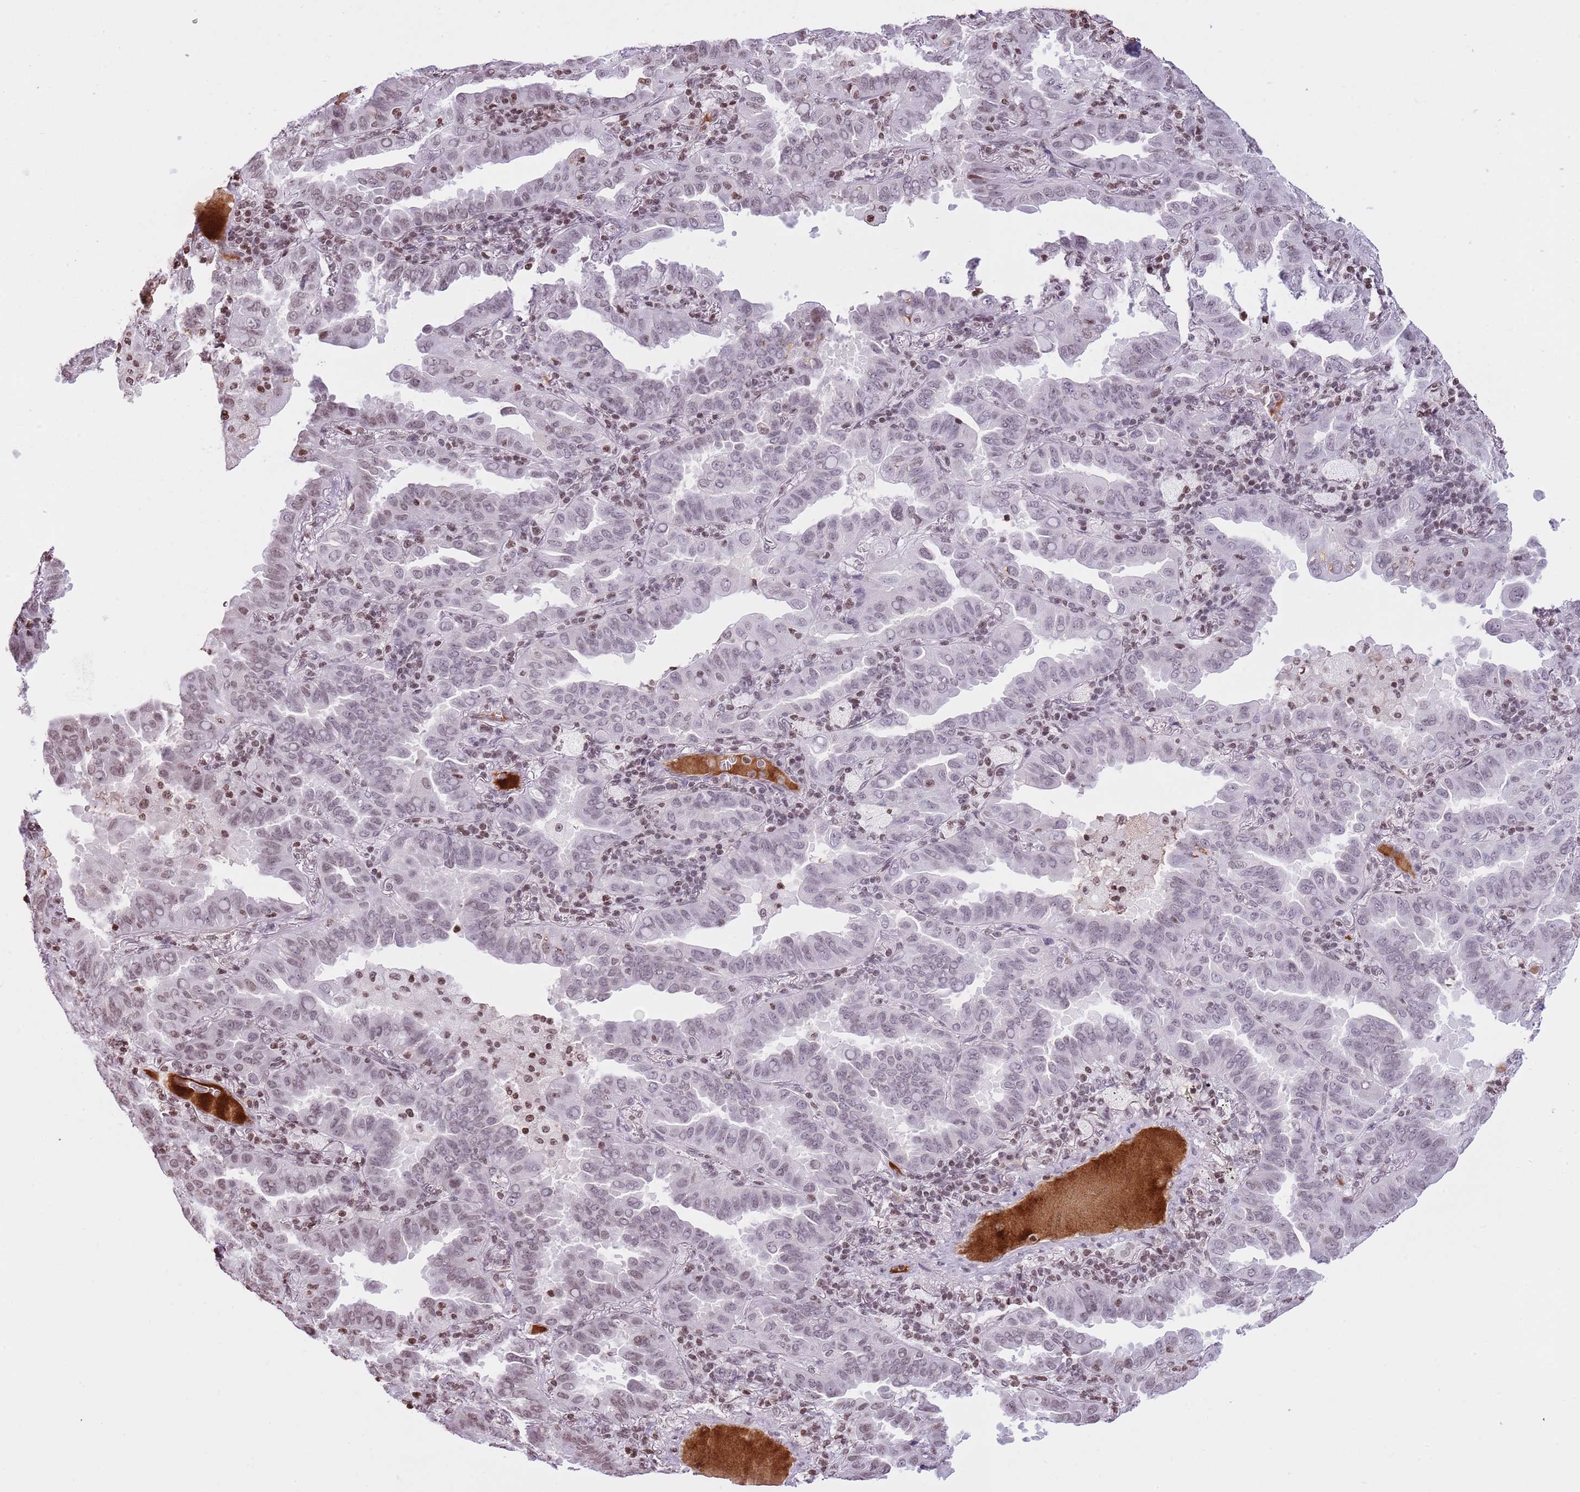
{"staining": {"intensity": "weak", "quantity": "25%-75%", "location": "nuclear"}, "tissue": "lung cancer", "cell_type": "Tumor cells", "image_type": "cancer", "snomed": [{"axis": "morphology", "description": "Adenocarcinoma, NOS"}, {"axis": "topography", "description": "Lung"}], "caption": "There is low levels of weak nuclear expression in tumor cells of lung cancer, as demonstrated by immunohistochemical staining (brown color).", "gene": "KPNA3", "patient": {"sex": "male", "age": 64}}